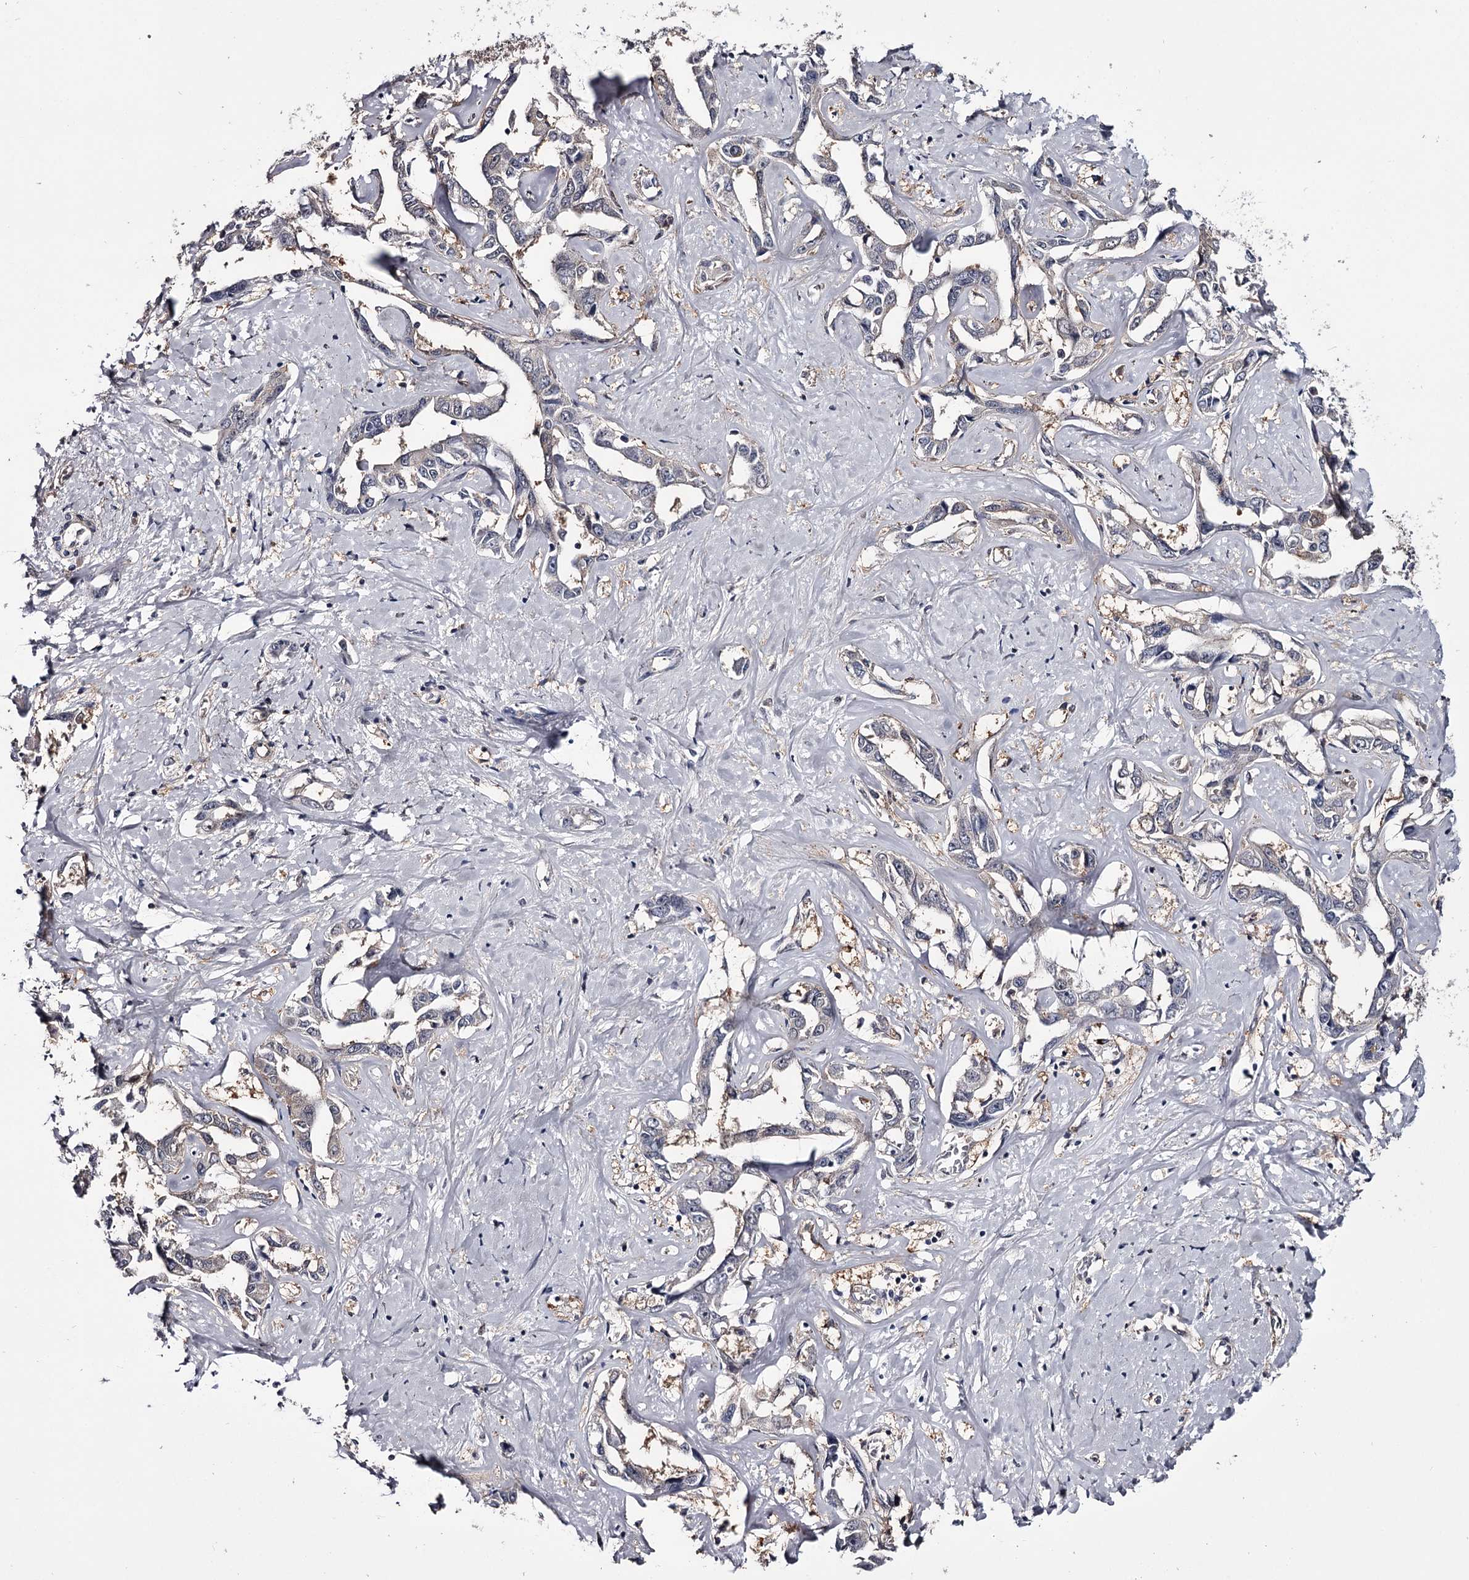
{"staining": {"intensity": "negative", "quantity": "none", "location": "none"}, "tissue": "liver cancer", "cell_type": "Tumor cells", "image_type": "cancer", "snomed": [{"axis": "morphology", "description": "Cholangiocarcinoma"}, {"axis": "topography", "description": "Liver"}], "caption": "This photomicrograph is of liver cancer stained with IHC to label a protein in brown with the nuclei are counter-stained blue. There is no expression in tumor cells.", "gene": "GSTO1", "patient": {"sex": "male", "age": 59}}